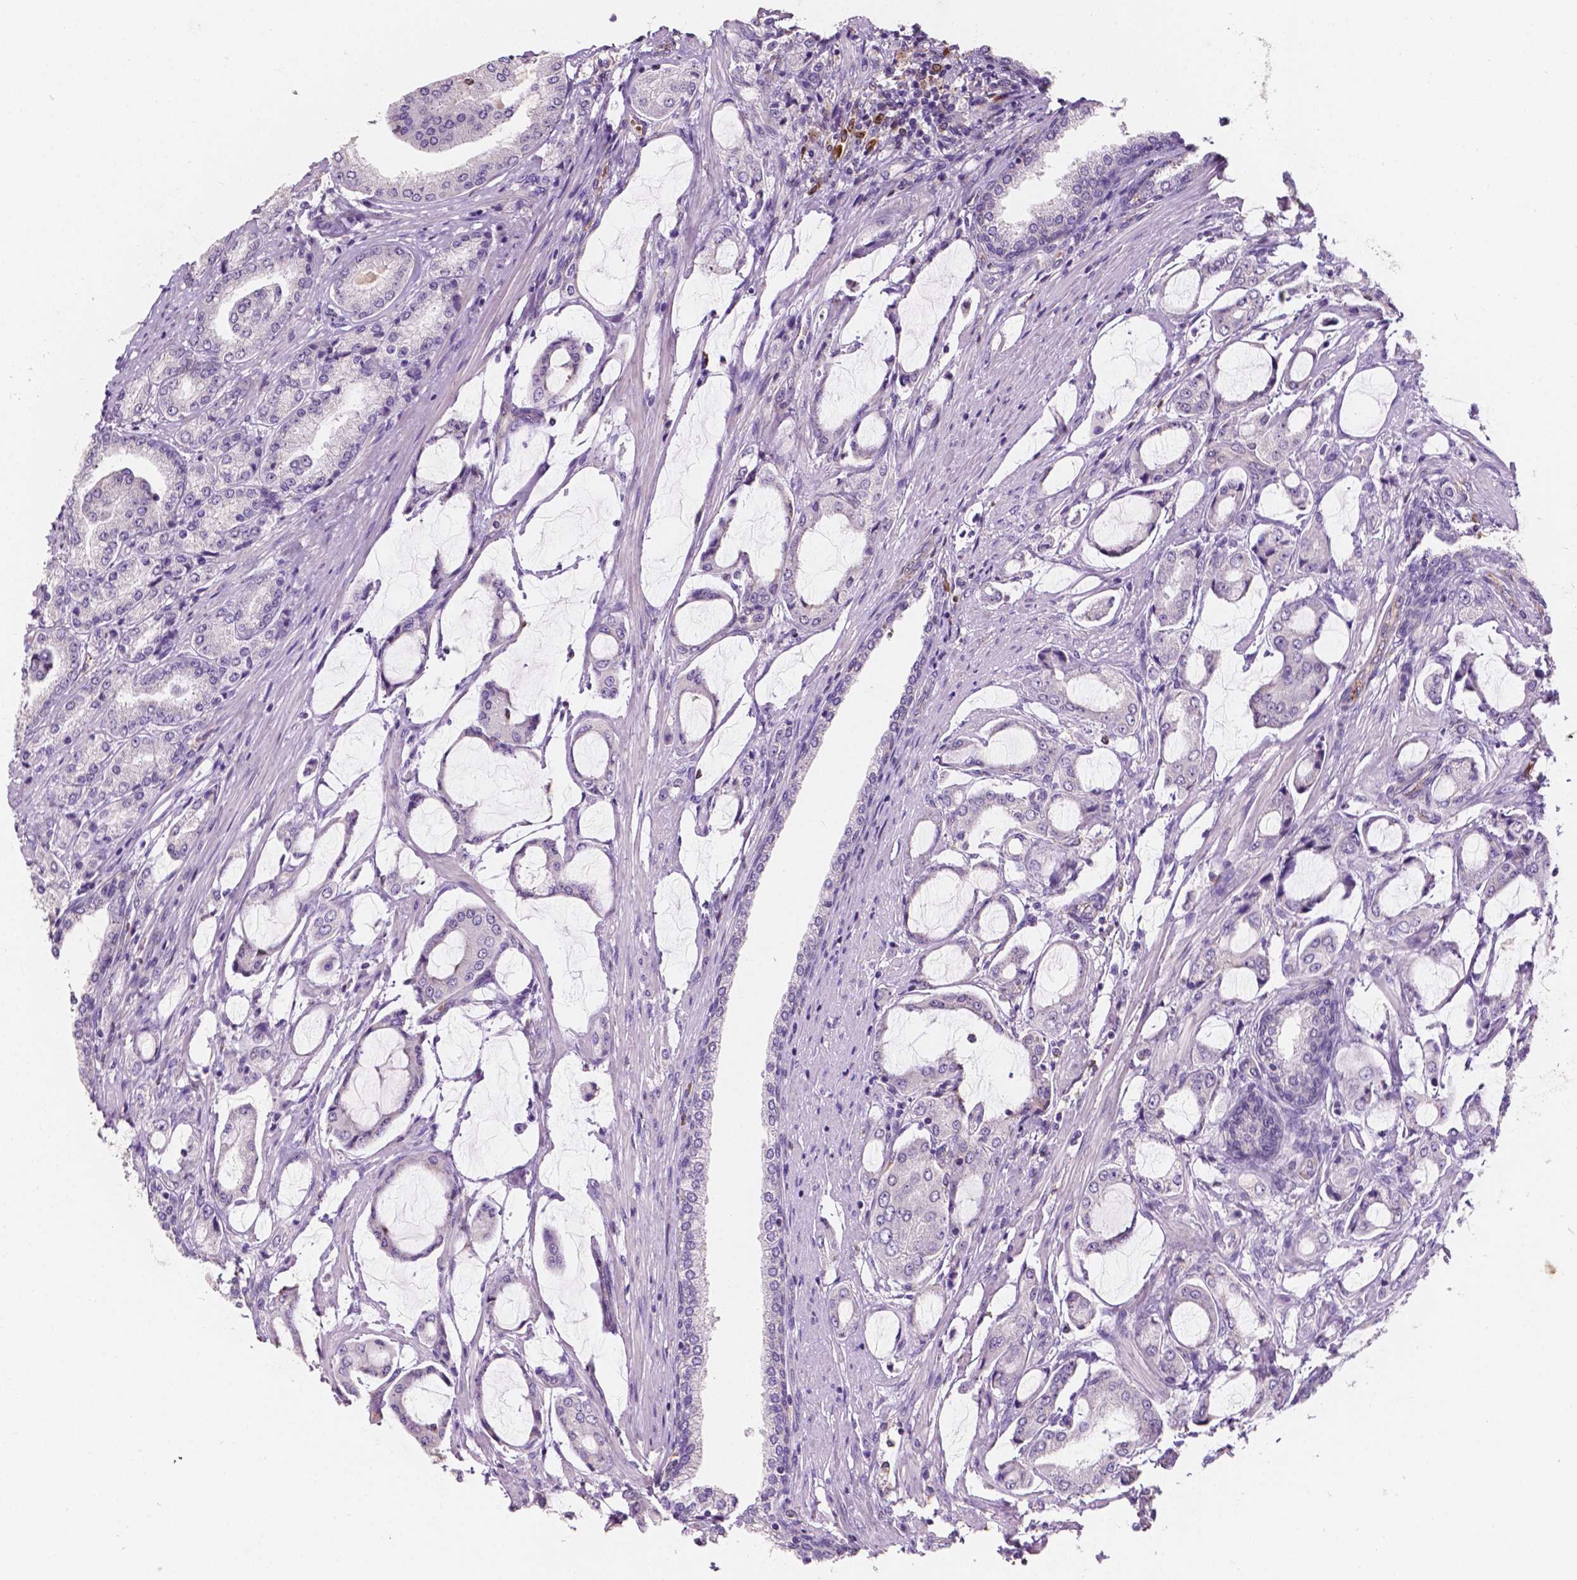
{"staining": {"intensity": "negative", "quantity": "none", "location": "none"}, "tissue": "prostate cancer", "cell_type": "Tumor cells", "image_type": "cancer", "snomed": [{"axis": "morphology", "description": "Adenocarcinoma, NOS"}, {"axis": "topography", "description": "Prostate"}], "caption": "Tumor cells show no significant expression in adenocarcinoma (prostate). The staining was performed using DAB to visualize the protein expression in brown, while the nuclei were stained in blue with hematoxylin (Magnification: 20x).", "gene": "SLC22A4", "patient": {"sex": "male", "age": 63}}